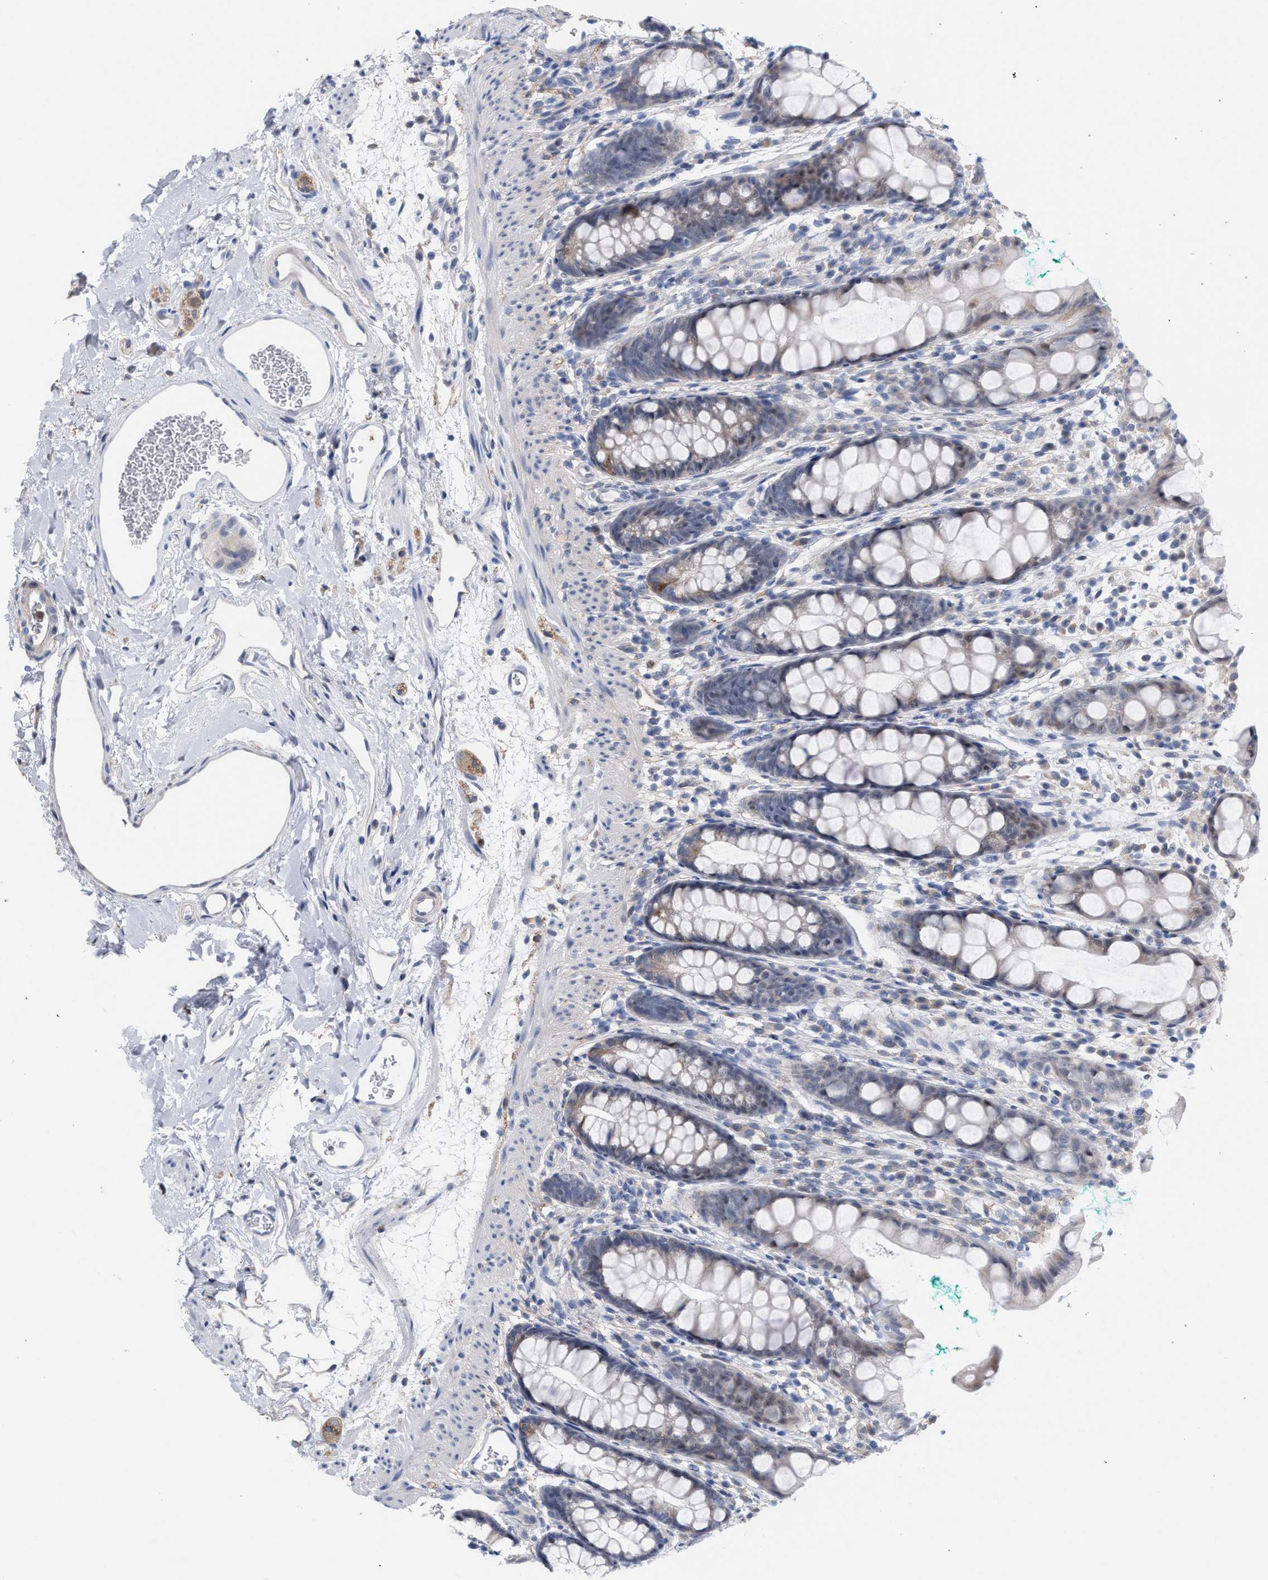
{"staining": {"intensity": "weak", "quantity": "25%-75%", "location": "nuclear"}, "tissue": "rectum", "cell_type": "Glandular cells", "image_type": "normal", "snomed": [{"axis": "morphology", "description": "Normal tissue, NOS"}, {"axis": "topography", "description": "Rectum"}], "caption": "Rectum was stained to show a protein in brown. There is low levels of weak nuclear positivity in about 25%-75% of glandular cells.", "gene": "FHOD3", "patient": {"sex": "female", "age": 65}}